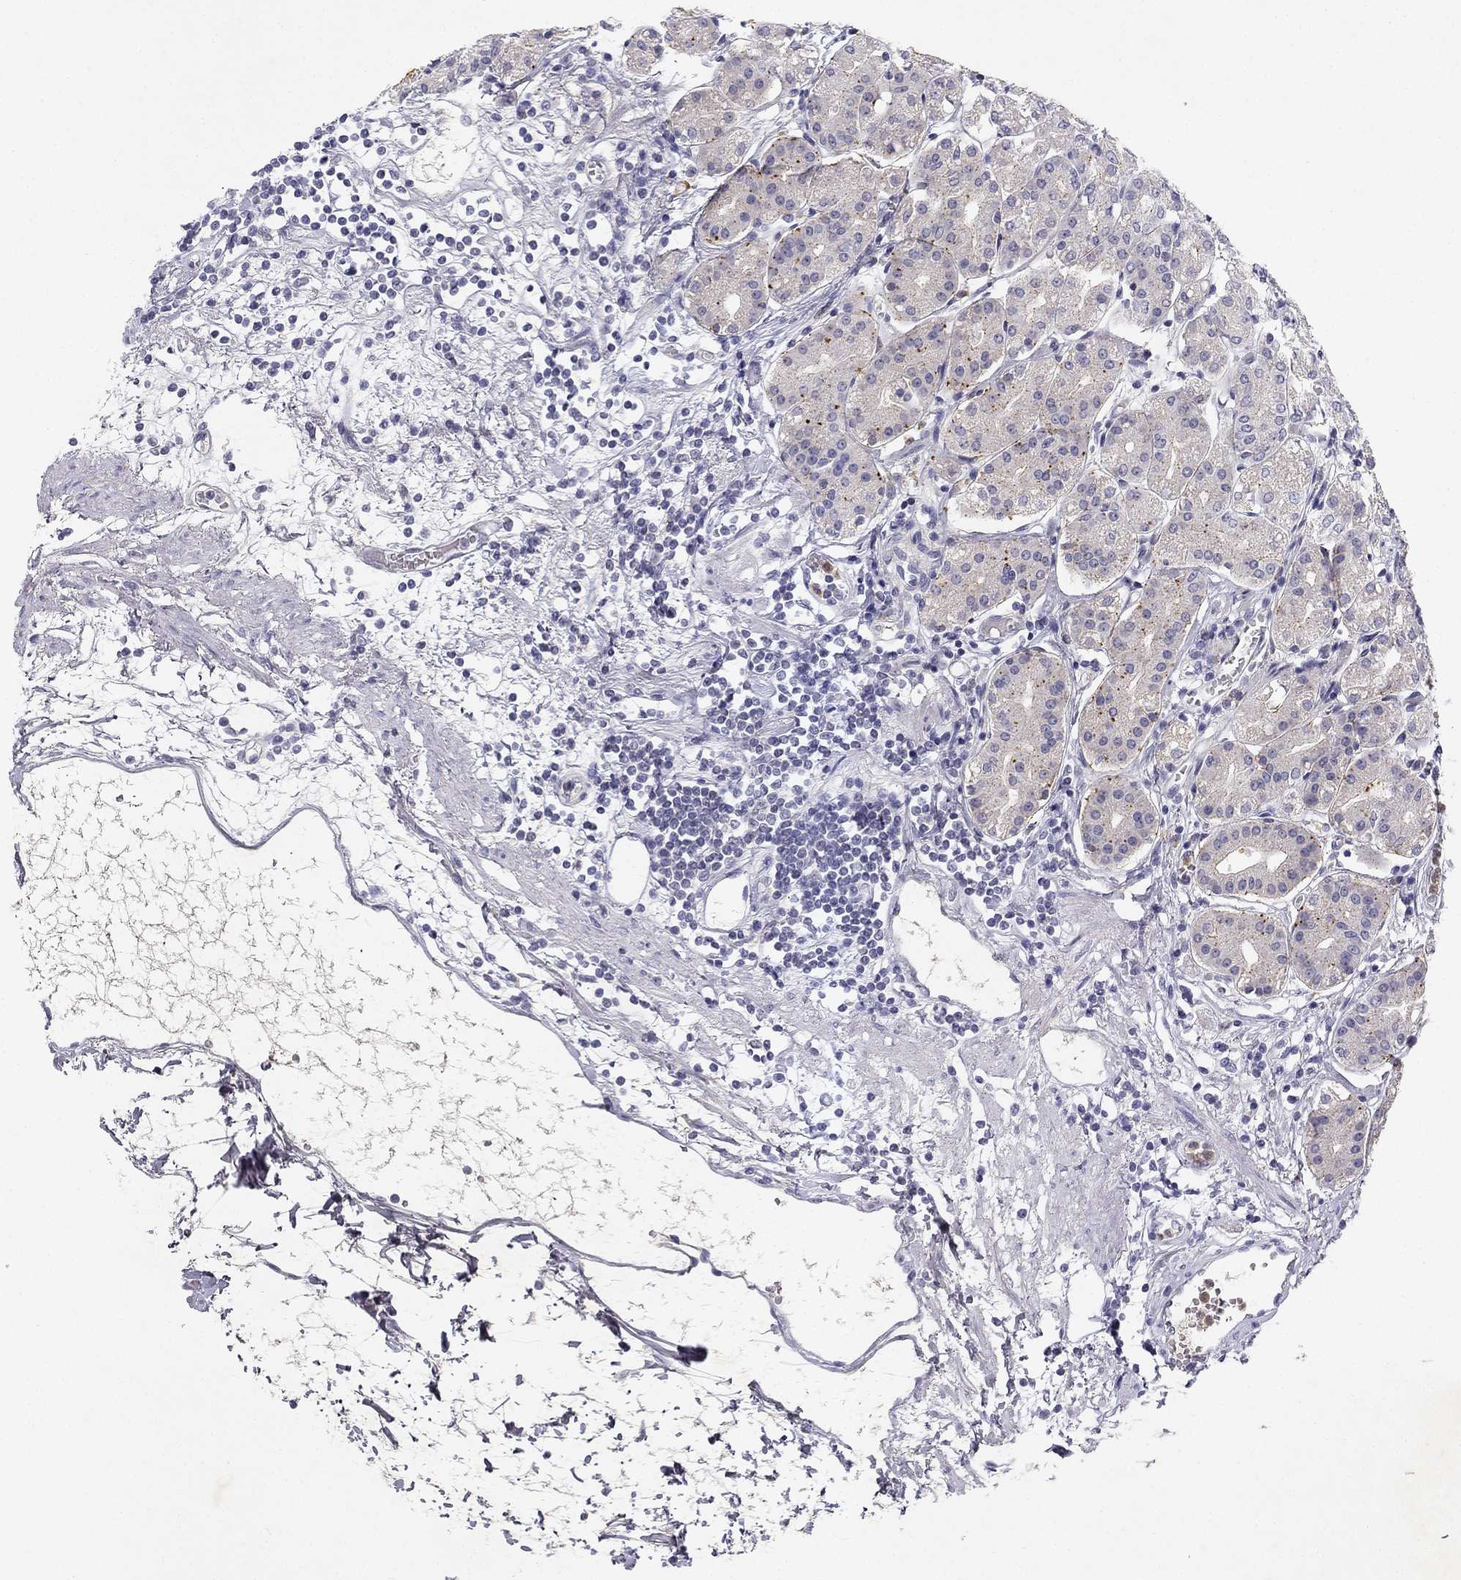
{"staining": {"intensity": "negative", "quantity": "none", "location": "none"}, "tissue": "stomach", "cell_type": "Glandular cells", "image_type": "normal", "snomed": [{"axis": "morphology", "description": "Normal tissue, NOS"}, {"axis": "topography", "description": "Skeletal muscle"}, {"axis": "topography", "description": "Stomach"}], "caption": "High power microscopy histopathology image of an IHC micrograph of normal stomach, revealing no significant staining in glandular cells. (DAB immunohistochemistry (IHC) with hematoxylin counter stain).", "gene": "SLC6A4", "patient": {"sex": "female", "age": 57}}